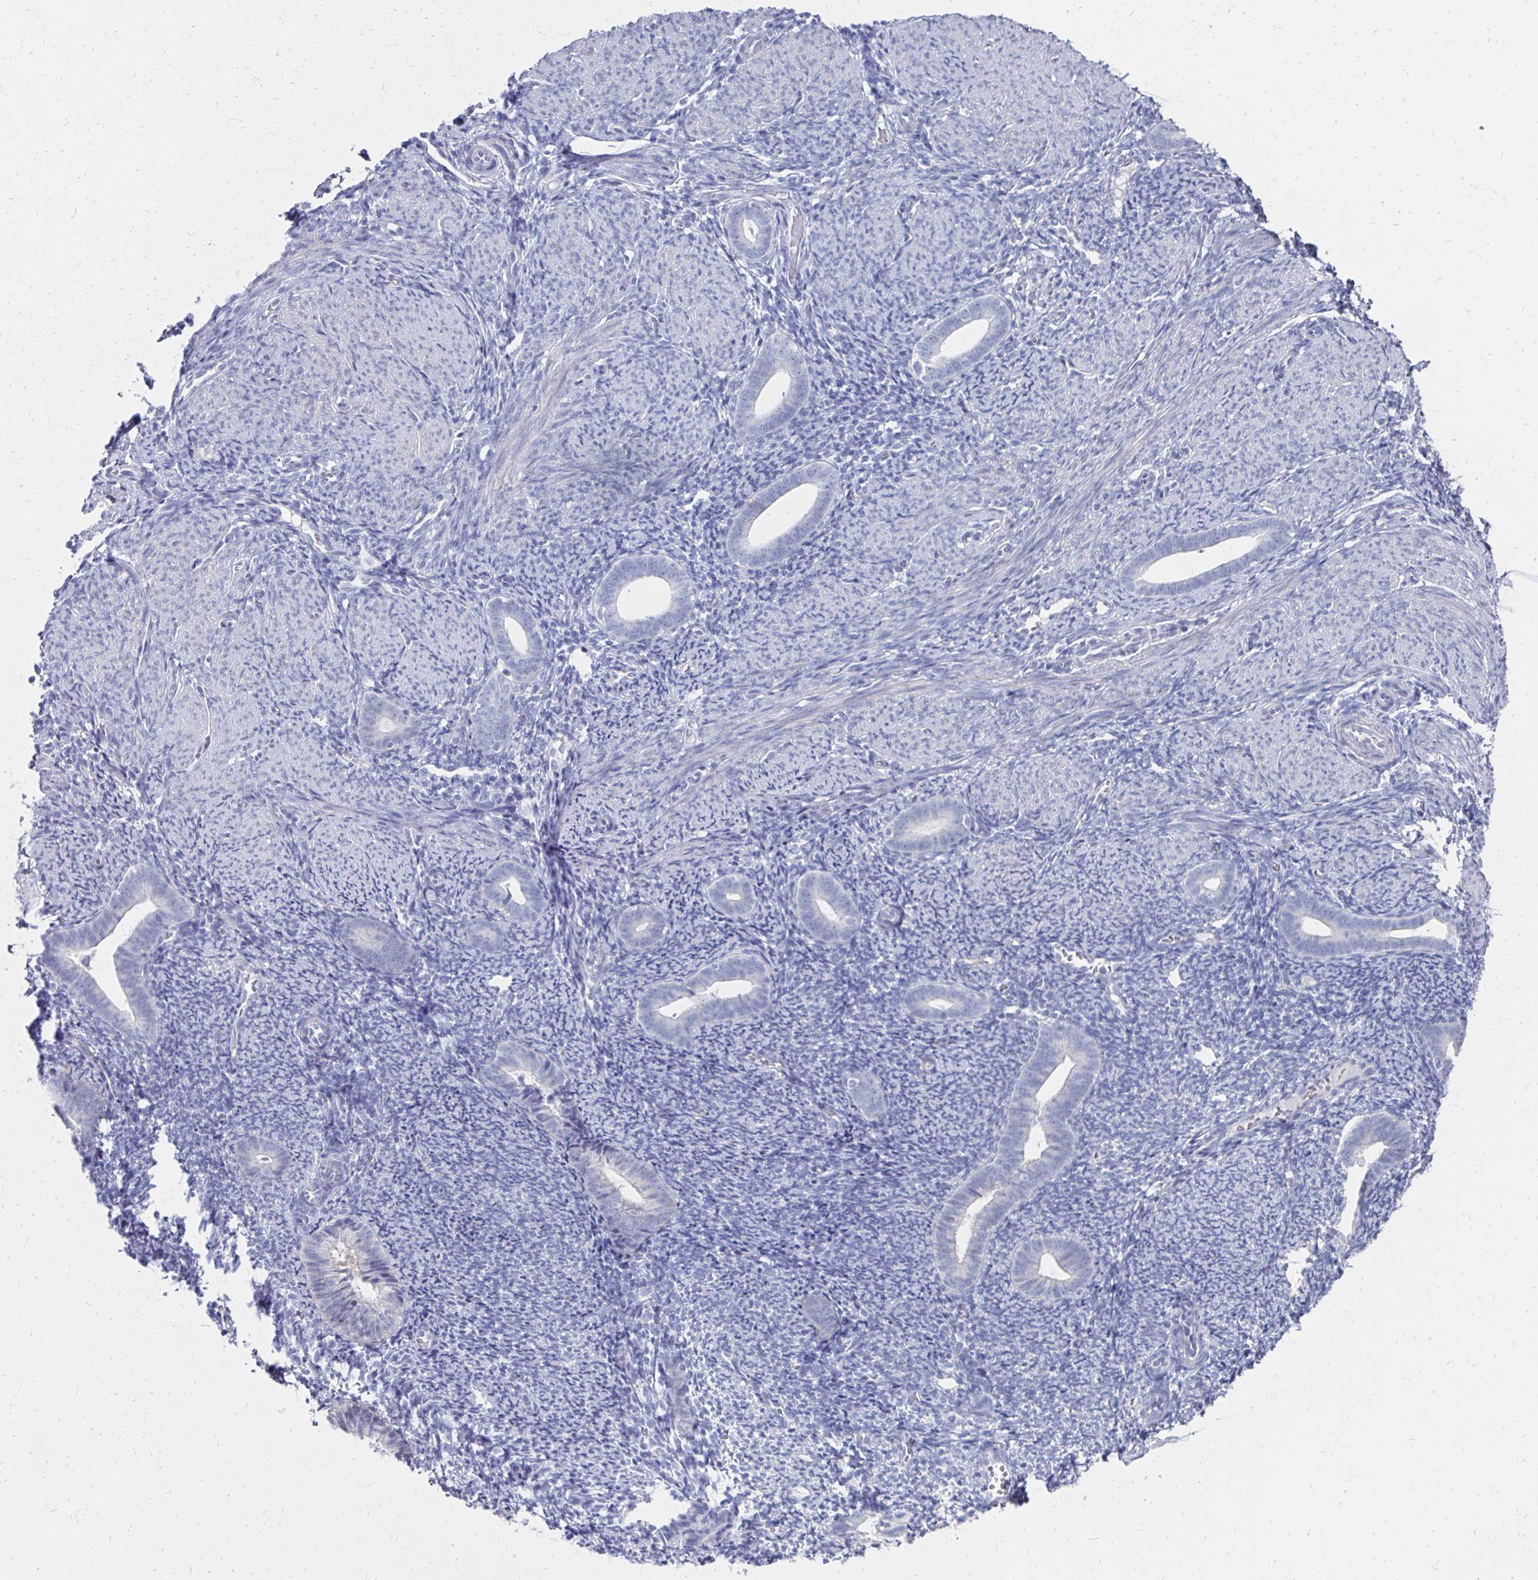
{"staining": {"intensity": "negative", "quantity": "none", "location": "none"}, "tissue": "endometrium", "cell_type": "Cells in endometrial stroma", "image_type": "normal", "snomed": [{"axis": "morphology", "description": "Normal tissue, NOS"}, {"axis": "topography", "description": "Endometrium"}], "caption": "Human endometrium stained for a protein using immunohistochemistry (IHC) displays no expression in cells in endometrial stroma.", "gene": "SYCP3", "patient": {"sex": "female", "age": 39}}